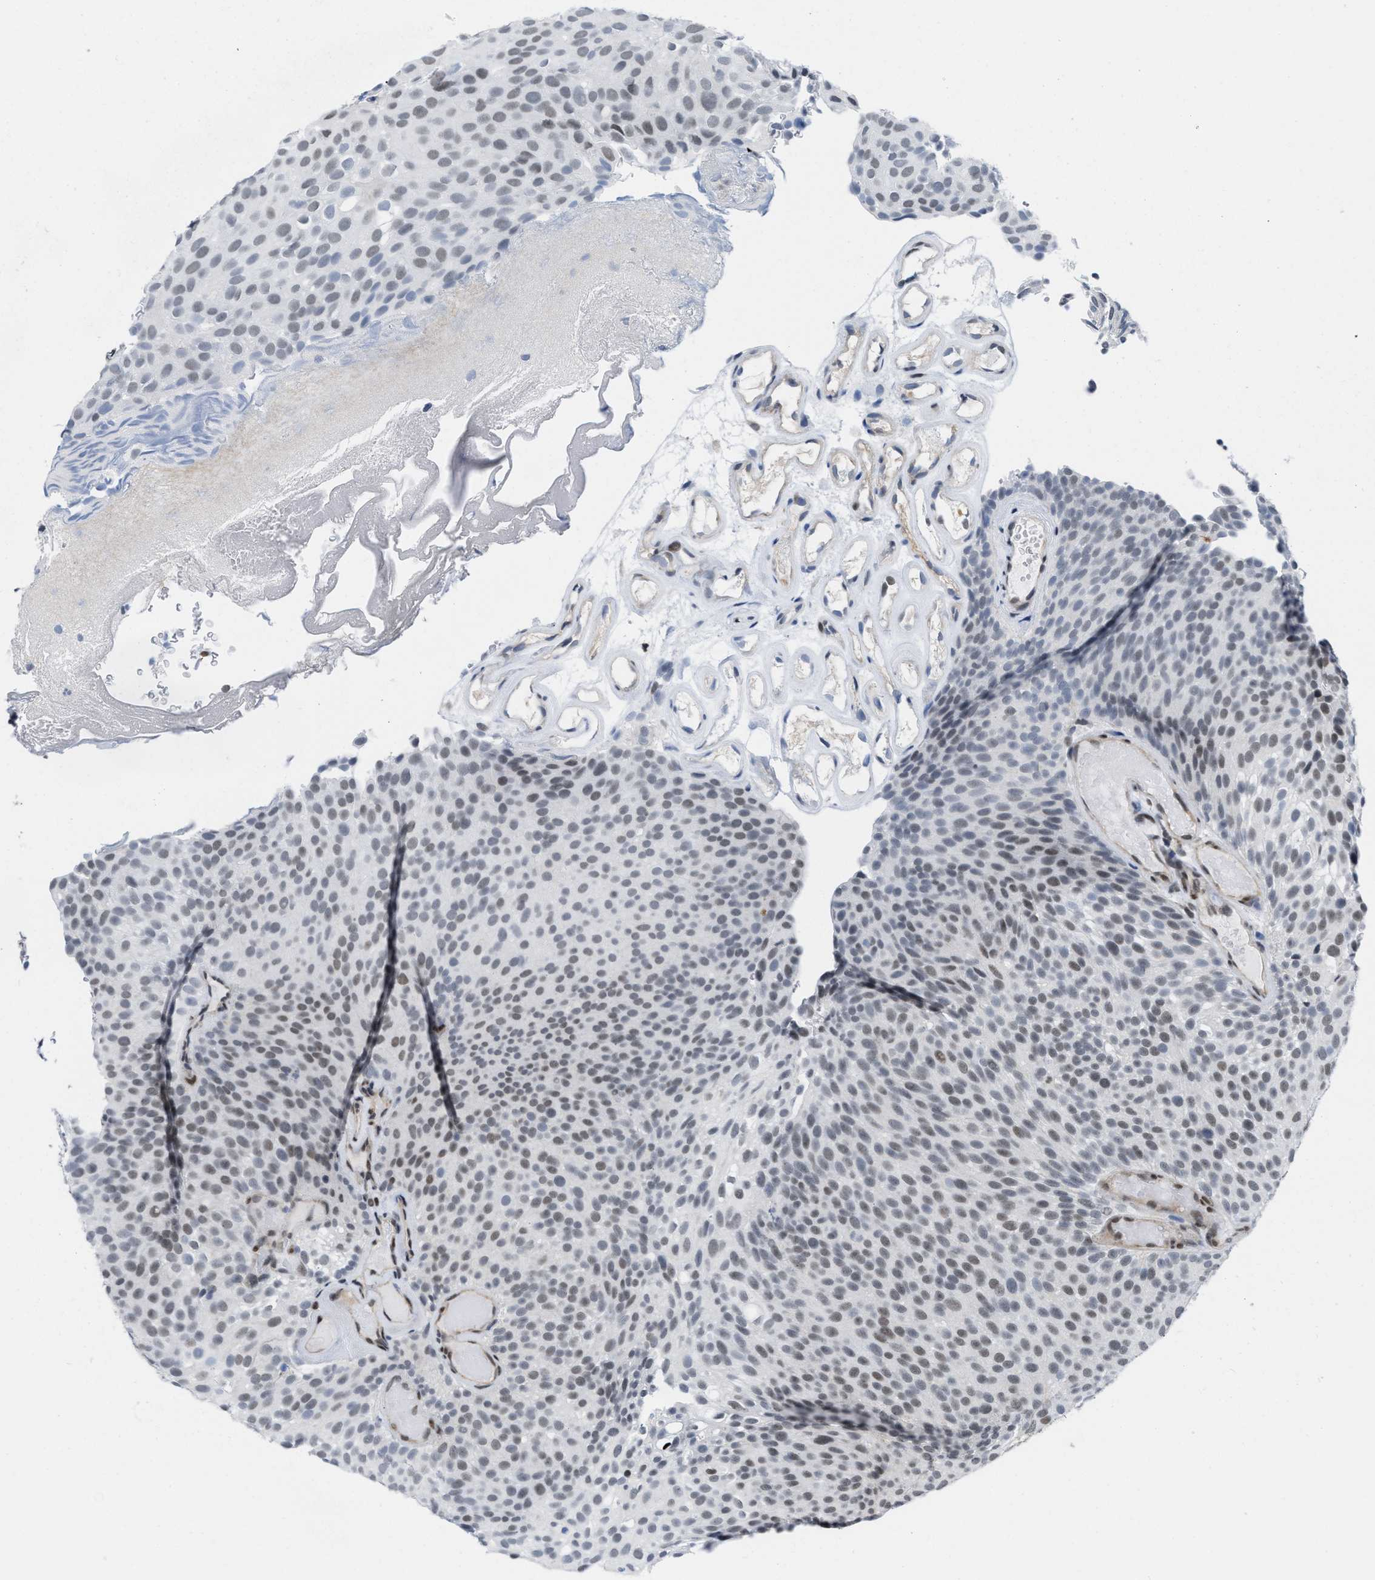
{"staining": {"intensity": "weak", "quantity": "<25%", "location": "nuclear"}, "tissue": "urothelial cancer", "cell_type": "Tumor cells", "image_type": "cancer", "snomed": [{"axis": "morphology", "description": "Urothelial carcinoma, Low grade"}, {"axis": "topography", "description": "Urinary bladder"}], "caption": "This is an immunohistochemistry (IHC) histopathology image of urothelial carcinoma (low-grade). There is no expression in tumor cells.", "gene": "MIER1", "patient": {"sex": "male", "age": 78}}